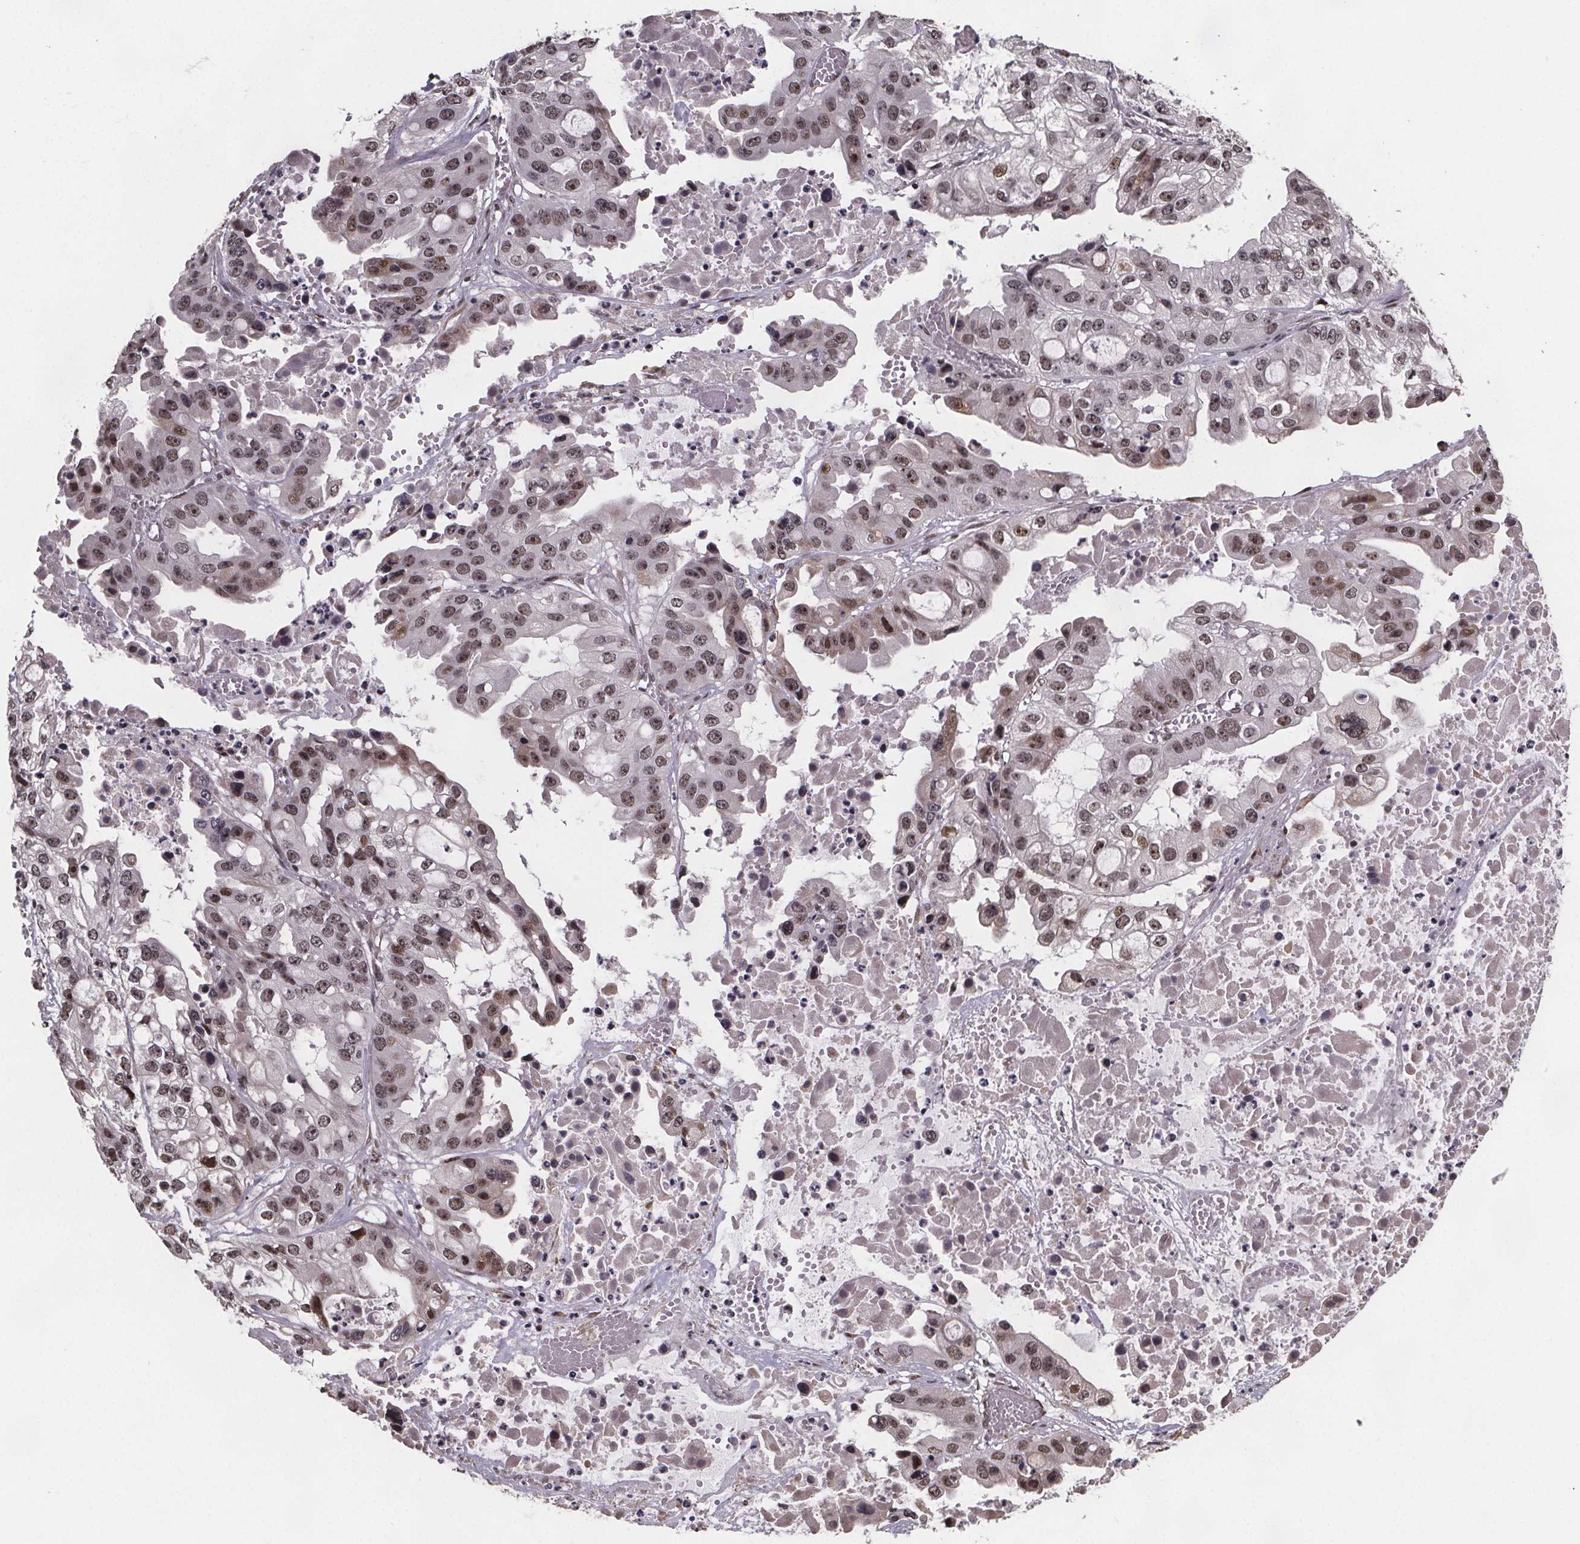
{"staining": {"intensity": "moderate", "quantity": ">75%", "location": "nuclear"}, "tissue": "ovarian cancer", "cell_type": "Tumor cells", "image_type": "cancer", "snomed": [{"axis": "morphology", "description": "Cystadenocarcinoma, serous, NOS"}, {"axis": "topography", "description": "Ovary"}], "caption": "This is a micrograph of immunohistochemistry staining of ovarian serous cystadenocarcinoma, which shows moderate staining in the nuclear of tumor cells.", "gene": "U2SURP", "patient": {"sex": "female", "age": 56}}